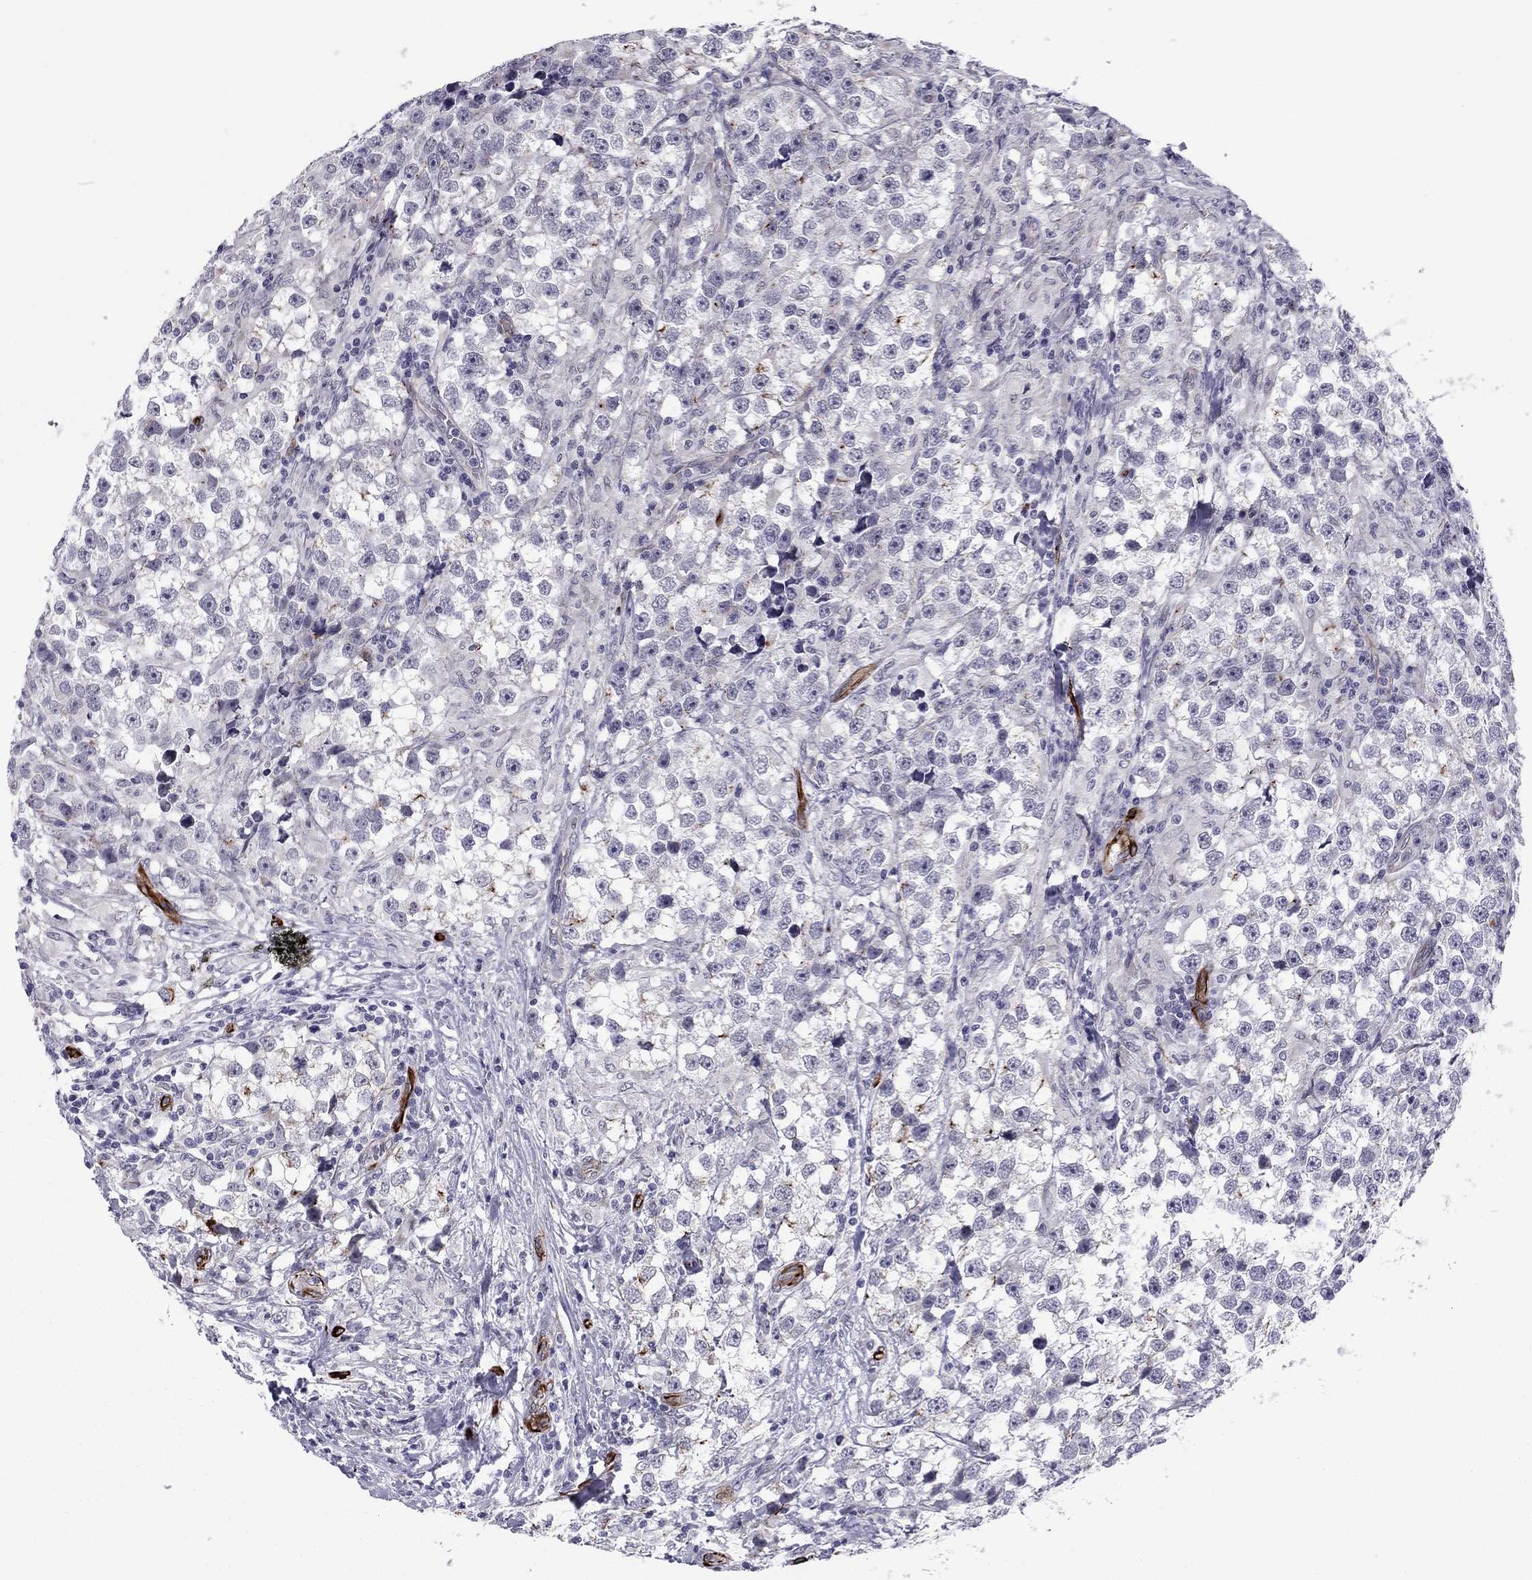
{"staining": {"intensity": "negative", "quantity": "none", "location": "none"}, "tissue": "testis cancer", "cell_type": "Tumor cells", "image_type": "cancer", "snomed": [{"axis": "morphology", "description": "Seminoma, NOS"}, {"axis": "topography", "description": "Testis"}], "caption": "The IHC histopathology image has no significant staining in tumor cells of testis cancer (seminoma) tissue.", "gene": "ANKS4B", "patient": {"sex": "male", "age": 46}}